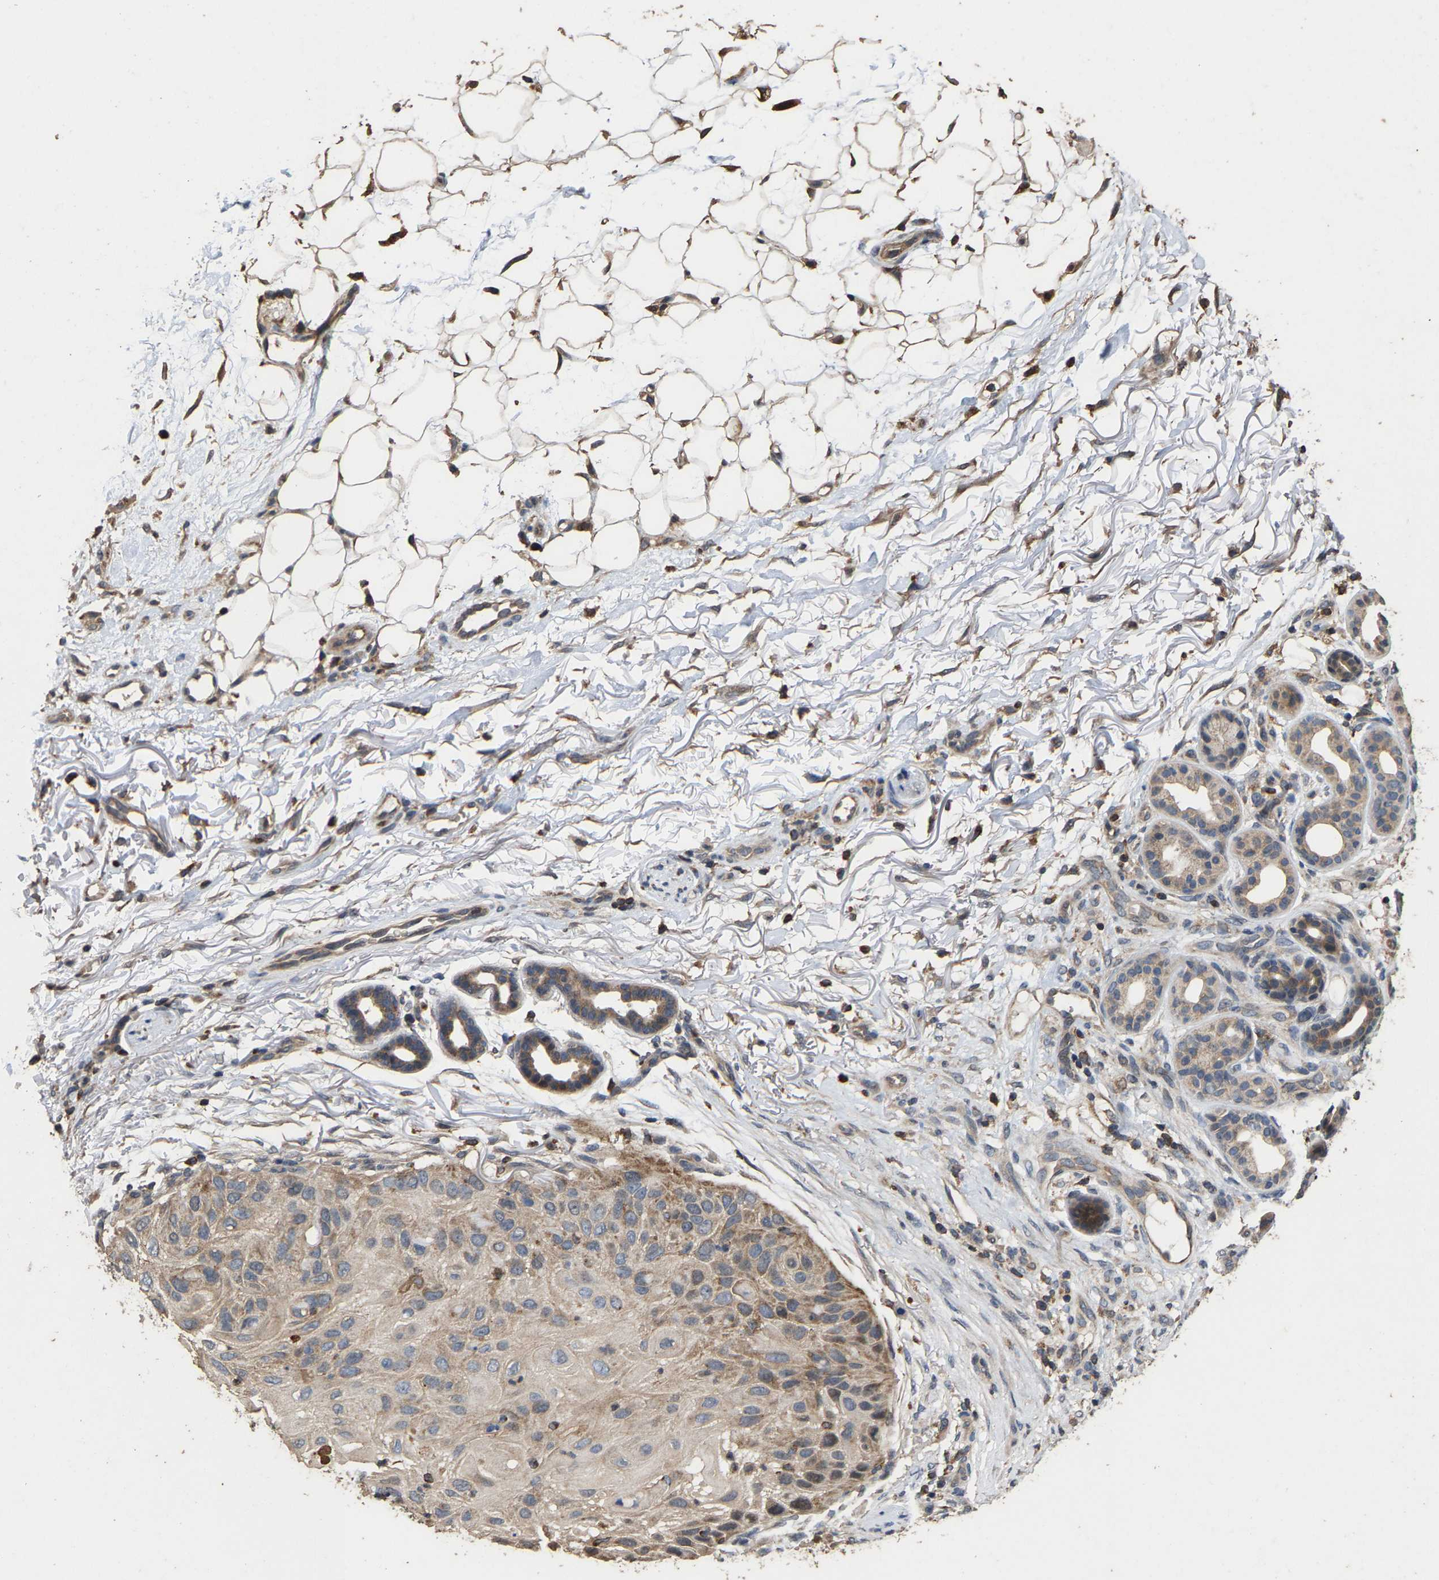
{"staining": {"intensity": "weak", "quantity": ">75%", "location": "cytoplasmic/membranous"}, "tissue": "skin cancer", "cell_type": "Tumor cells", "image_type": "cancer", "snomed": [{"axis": "morphology", "description": "Squamous cell carcinoma, NOS"}, {"axis": "topography", "description": "Skin"}], "caption": "IHC of human skin cancer (squamous cell carcinoma) demonstrates low levels of weak cytoplasmic/membranous expression in approximately >75% of tumor cells. (DAB IHC, brown staining for protein, blue staining for nuclei).", "gene": "TDRKH", "patient": {"sex": "female", "age": 77}}